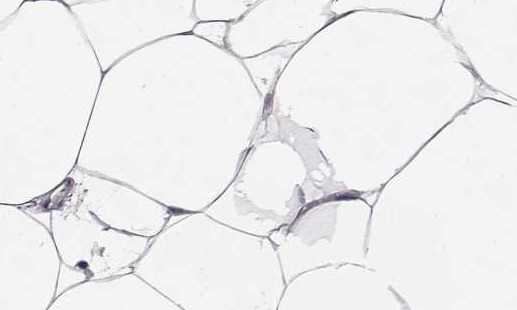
{"staining": {"intensity": "negative", "quantity": "none", "location": "none"}, "tissue": "breast", "cell_type": "Adipocytes", "image_type": "normal", "snomed": [{"axis": "morphology", "description": "Normal tissue, NOS"}, {"axis": "topography", "description": "Breast"}], "caption": "This is an immunohistochemistry histopathology image of normal human breast. There is no positivity in adipocytes.", "gene": "NDRG4", "patient": {"sex": "female", "age": 32}}